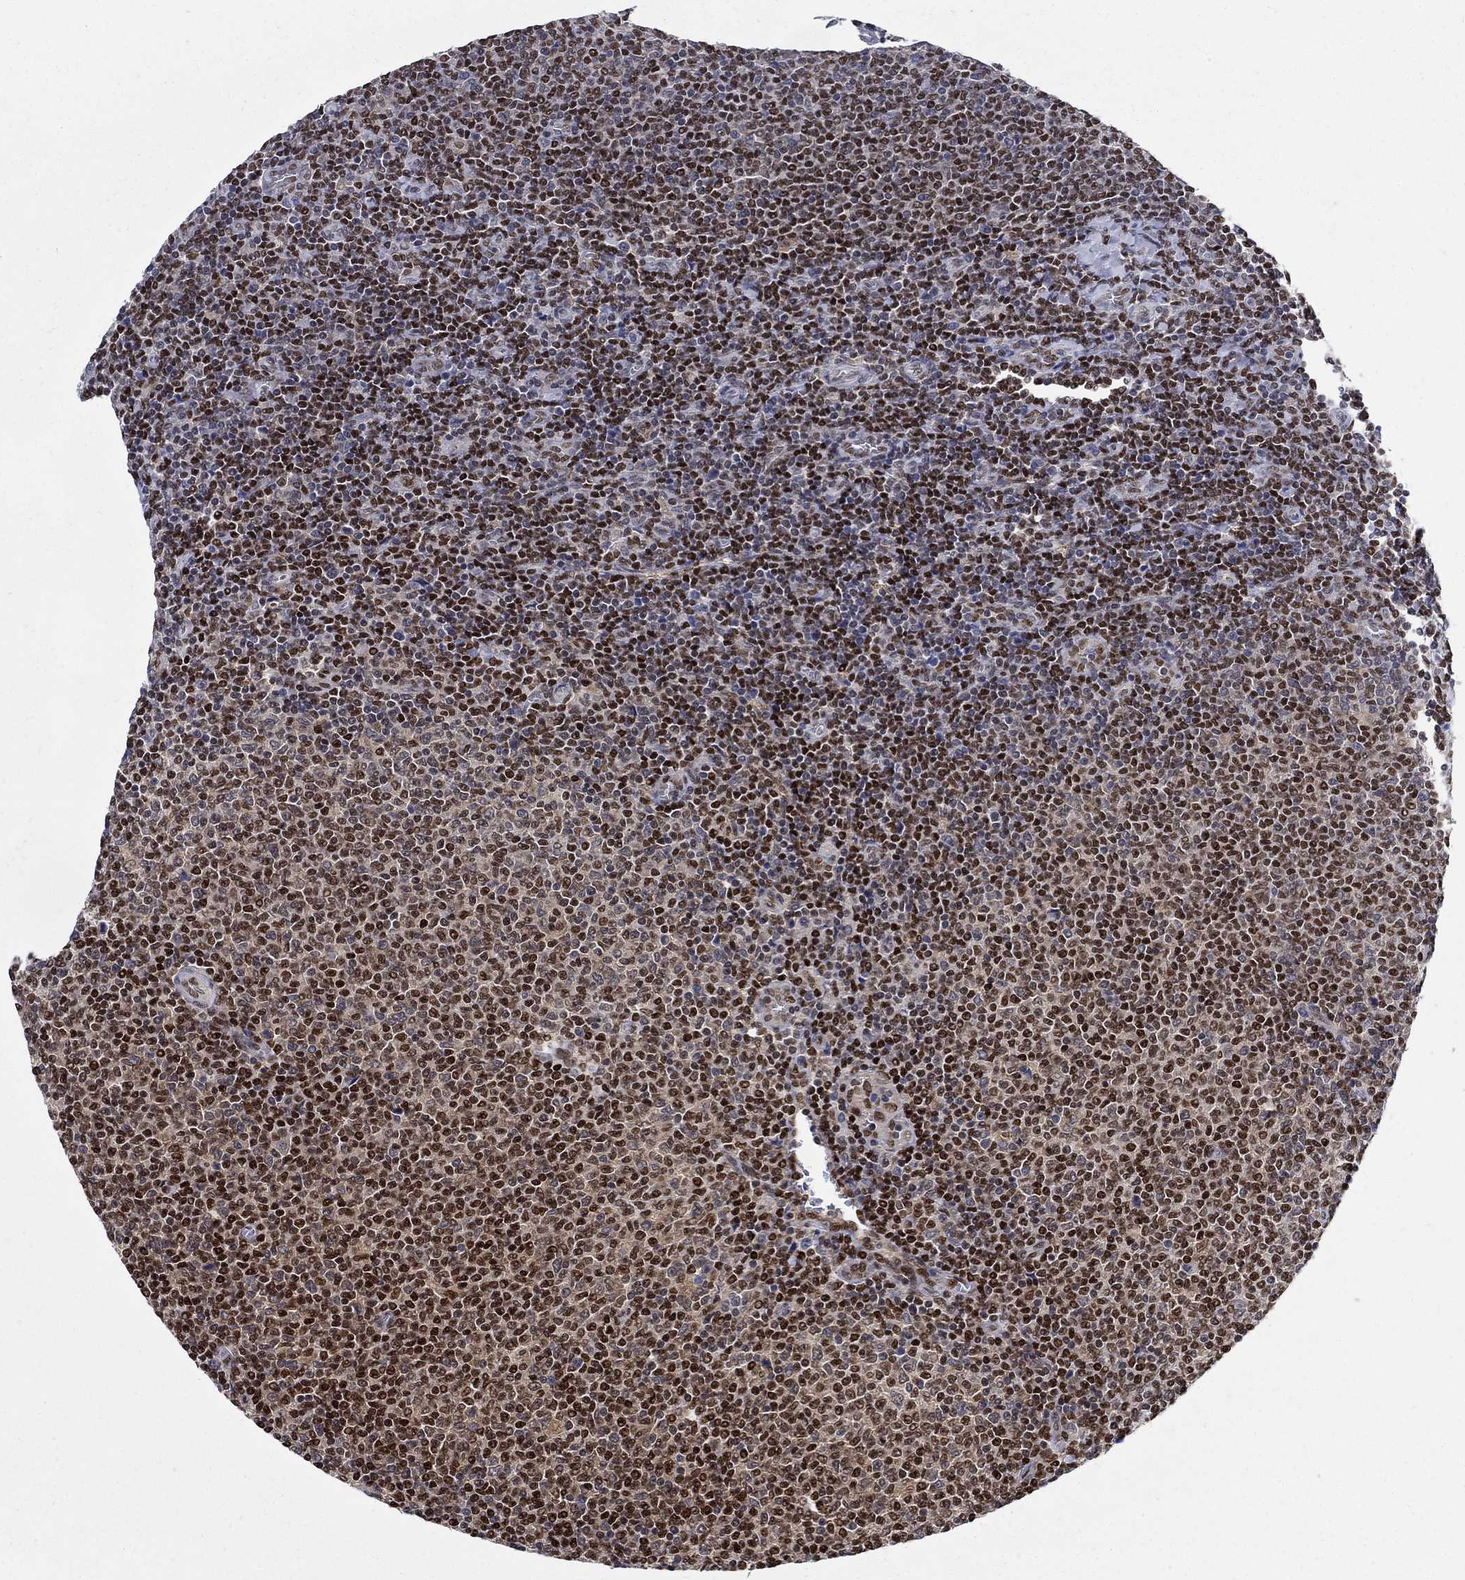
{"staining": {"intensity": "strong", "quantity": "25%-75%", "location": "nuclear"}, "tissue": "lymphoma", "cell_type": "Tumor cells", "image_type": "cancer", "snomed": [{"axis": "morphology", "description": "Malignant lymphoma, non-Hodgkin's type, Low grade"}, {"axis": "topography", "description": "Lymph node"}], "caption": "This is a histology image of IHC staining of lymphoma, which shows strong expression in the nuclear of tumor cells.", "gene": "ZNF594", "patient": {"sex": "male", "age": 52}}